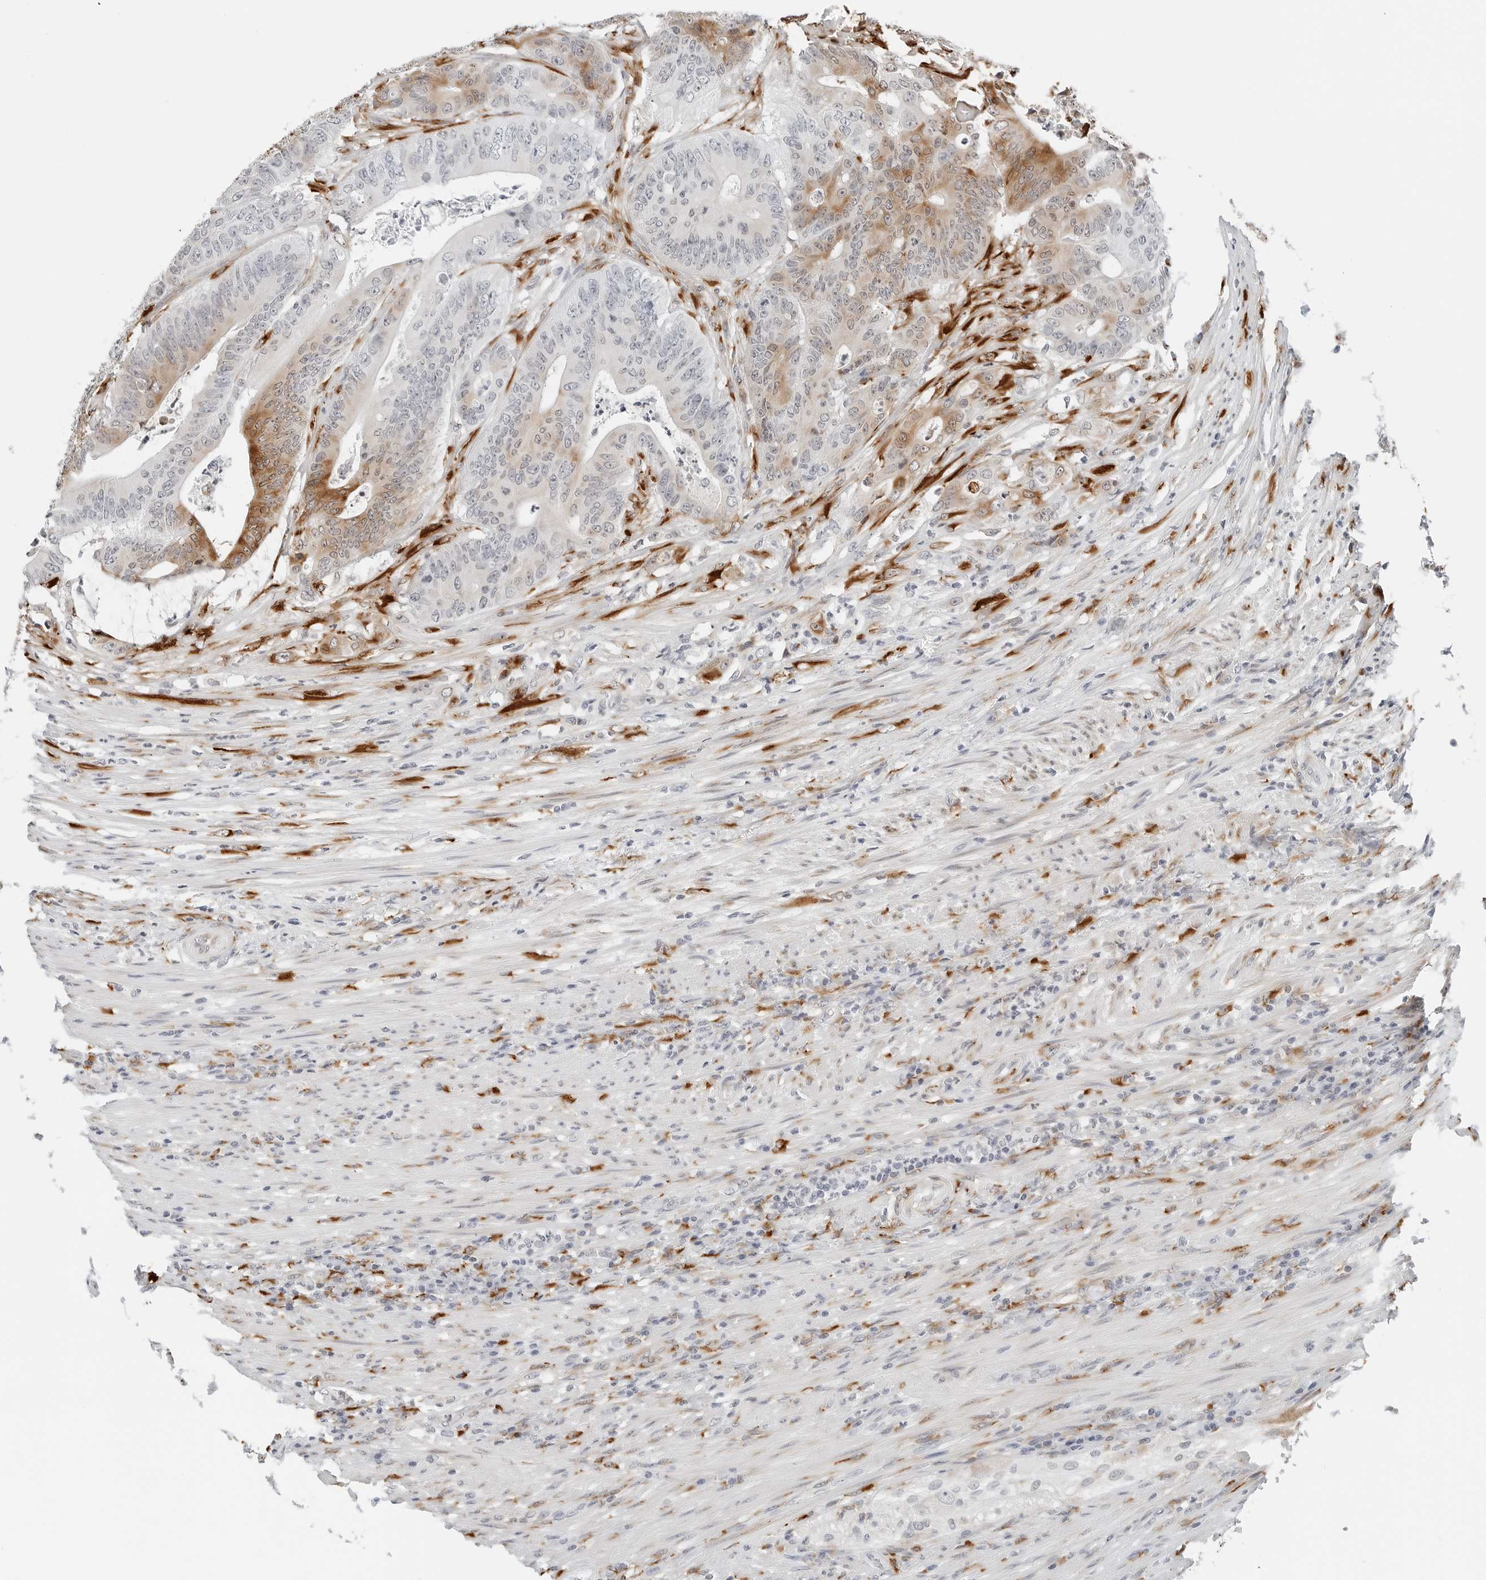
{"staining": {"intensity": "moderate", "quantity": "25%-75%", "location": "cytoplasmic/membranous"}, "tissue": "colorectal cancer", "cell_type": "Tumor cells", "image_type": "cancer", "snomed": [{"axis": "morphology", "description": "Adenocarcinoma, NOS"}, {"axis": "topography", "description": "Colon"}], "caption": "Adenocarcinoma (colorectal) tissue shows moderate cytoplasmic/membranous expression in approximately 25%-75% of tumor cells", "gene": "P4HA2", "patient": {"sex": "male", "age": 83}}